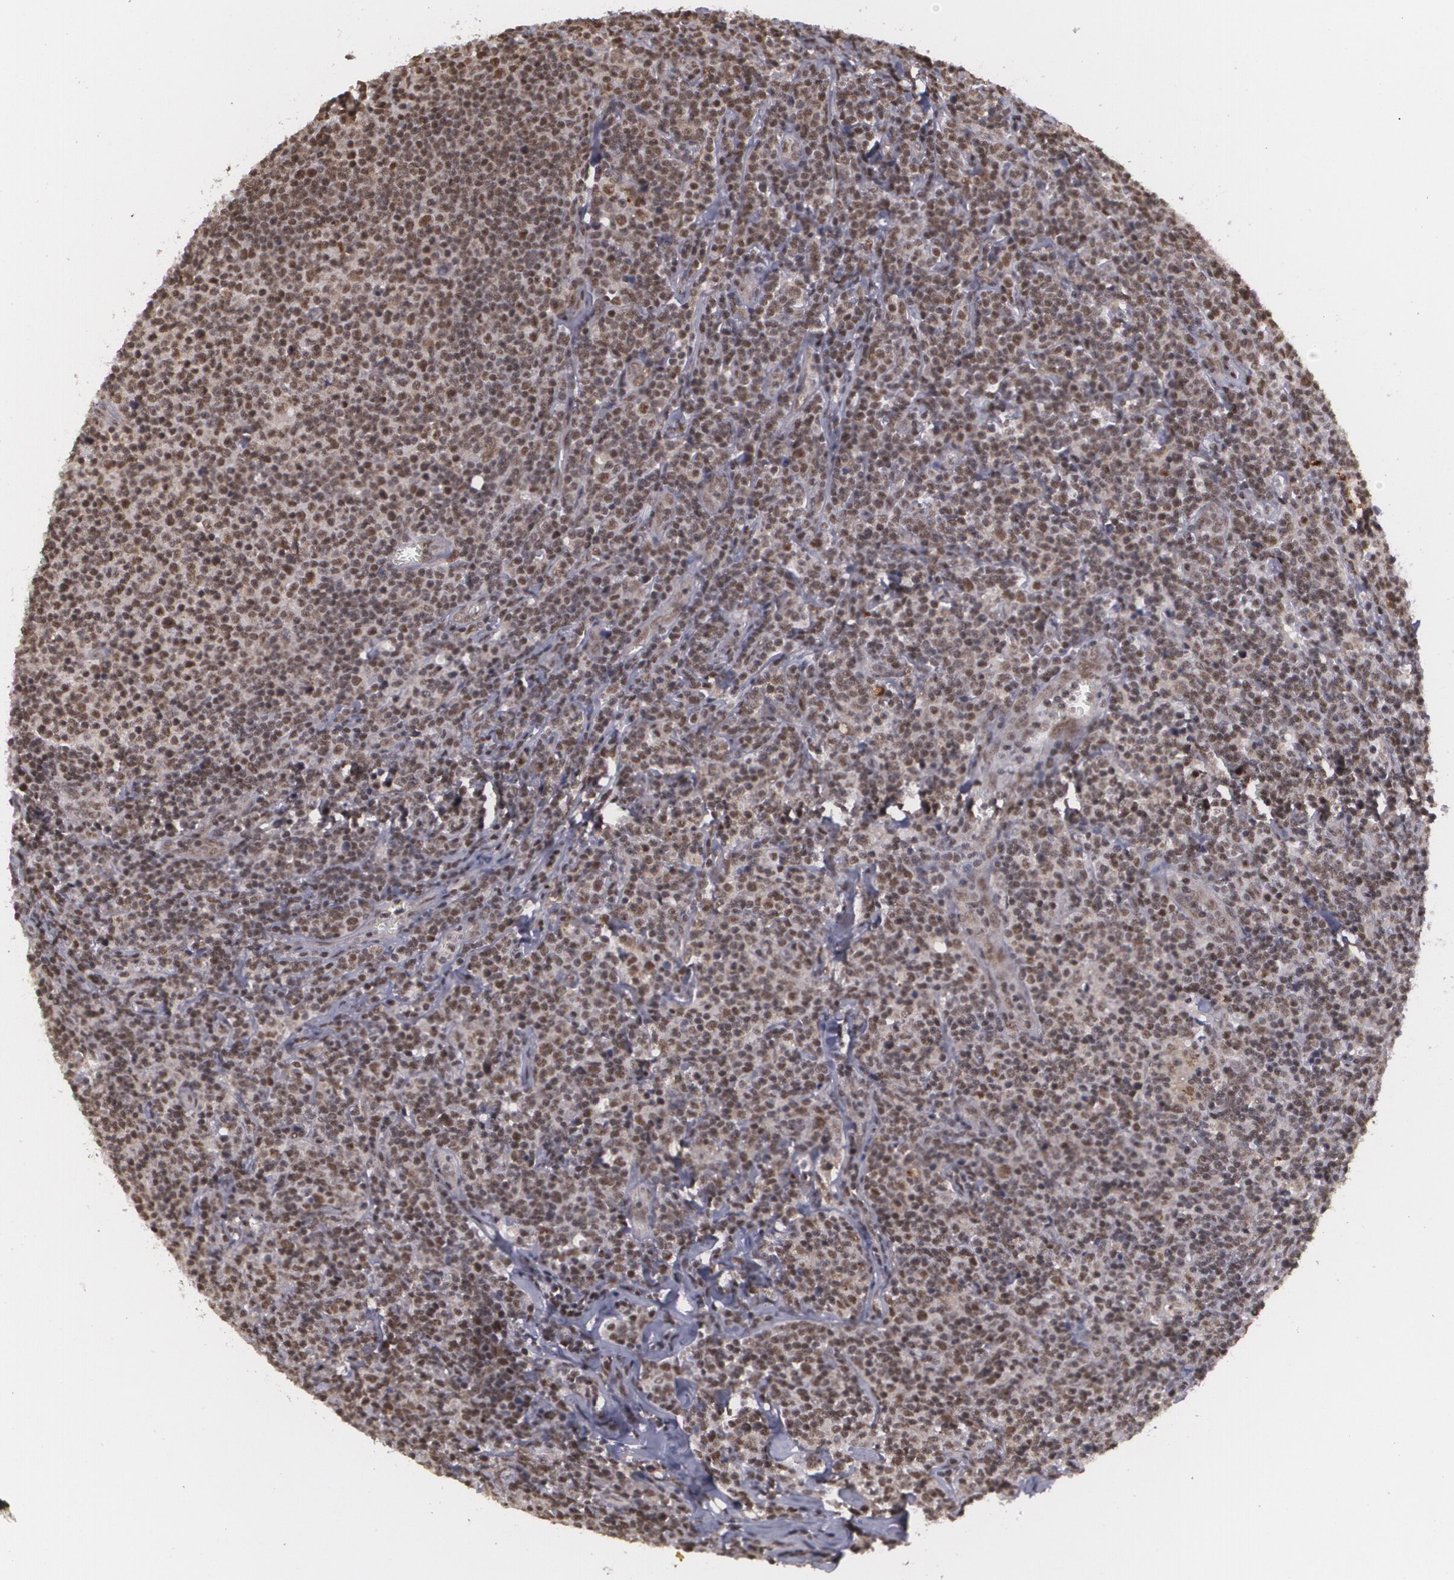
{"staining": {"intensity": "strong", "quantity": ">75%", "location": "nuclear"}, "tissue": "lymphoma", "cell_type": "Tumor cells", "image_type": "cancer", "snomed": [{"axis": "morphology", "description": "Malignant lymphoma, non-Hodgkin's type, Low grade"}, {"axis": "topography", "description": "Lymph node"}], "caption": "Protein staining of lymphoma tissue exhibits strong nuclear expression in approximately >75% of tumor cells. The protein of interest is shown in brown color, while the nuclei are stained blue.", "gene": "RXRB", "patient": {"sex": "male", "age": 74}}